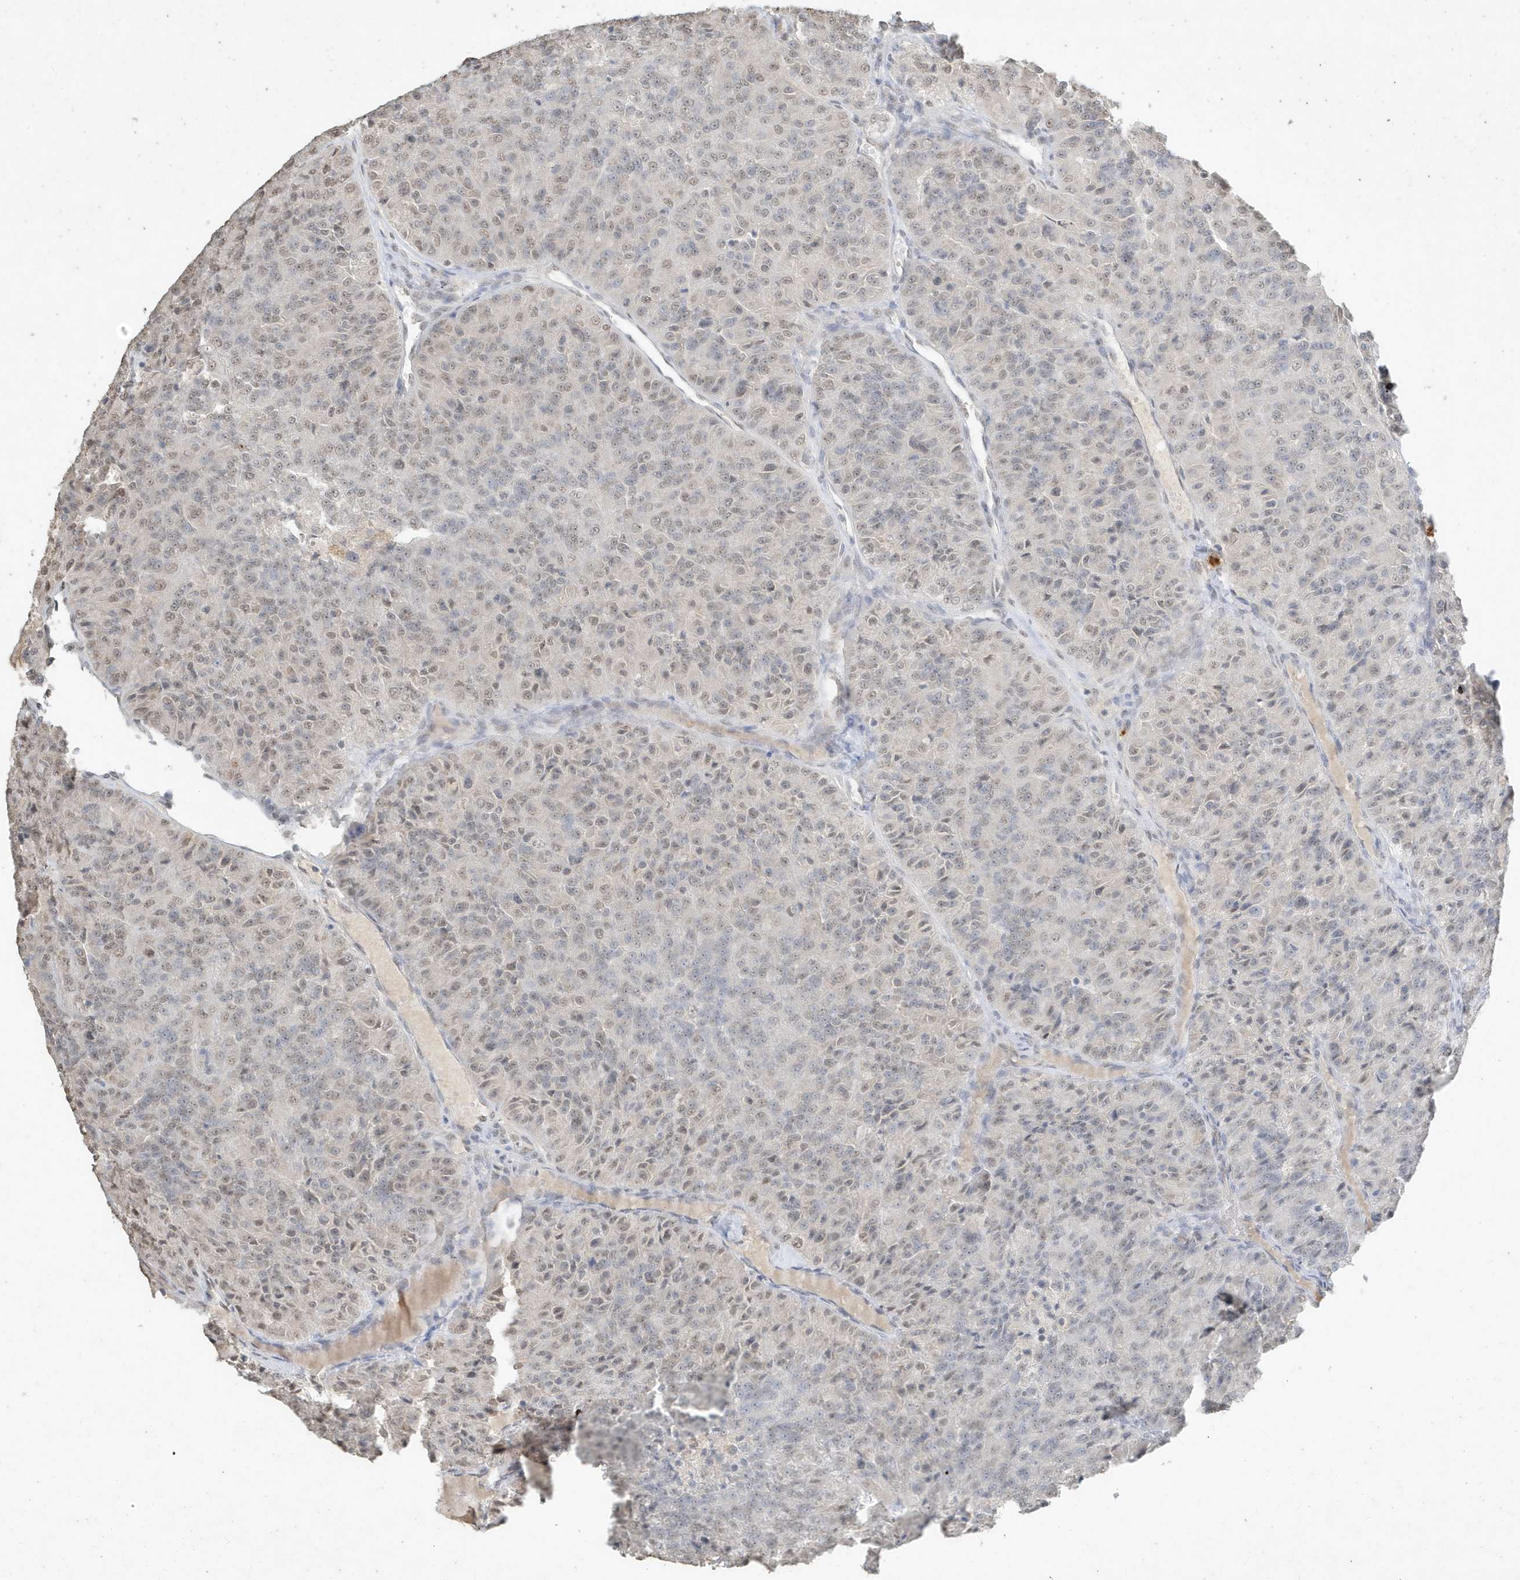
{"staining": {"intensity": "weak", "quantity": "<25%", "location": "nuclear"}, "tissue": "renal cancer", "cell_type": "Tumor cells", "image_type": "cancer", "snomed": [{"axis": "morphology", "description": "Adenocarcinoma, NOS"}, {"axis": "topography", "description": "Kidney"}], "caption": "There is no significant positivity in tumor cells of renal cancer.", "gene": "DEFA1", "patient": {"sex": "female", "age": 63}}